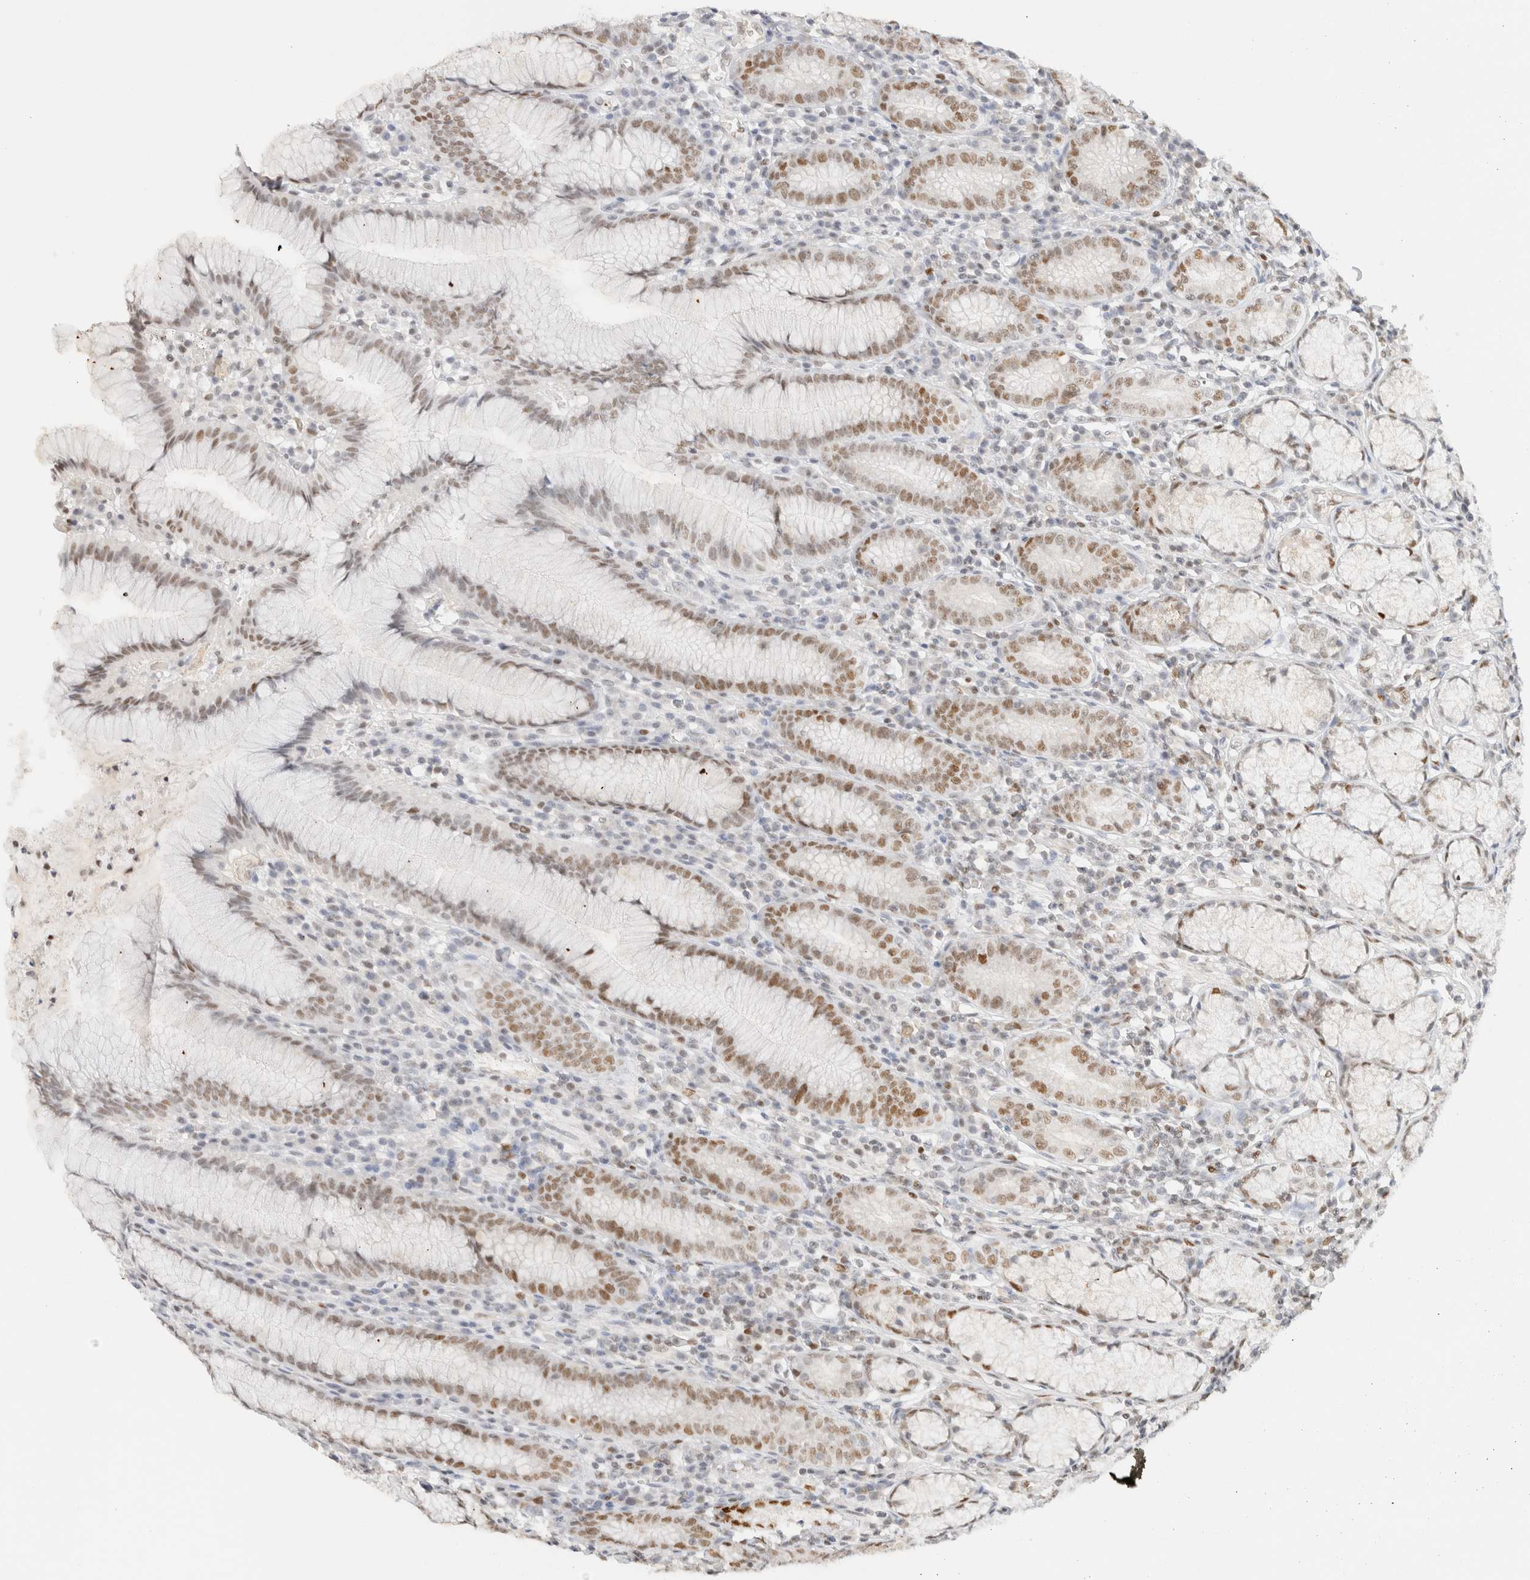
{"staining": {"intensity": "moderate", "quantity": "25%-75%", "location": "nuclear"}, "tissue": "stomach", "cell_type": "Glandular cells", "image_type": "normal", "snomed": [{"axis": "morphology", "description": "Normal tissue, NOS"}, {"axis": "topography", "description": "Stomach"}], "caption": "An image of stomach stained for a protein reveals moderate nuclear brown staining in glandular cells.", "gene": "DDB2", "patient": {"sex": "male", "age": 55}}